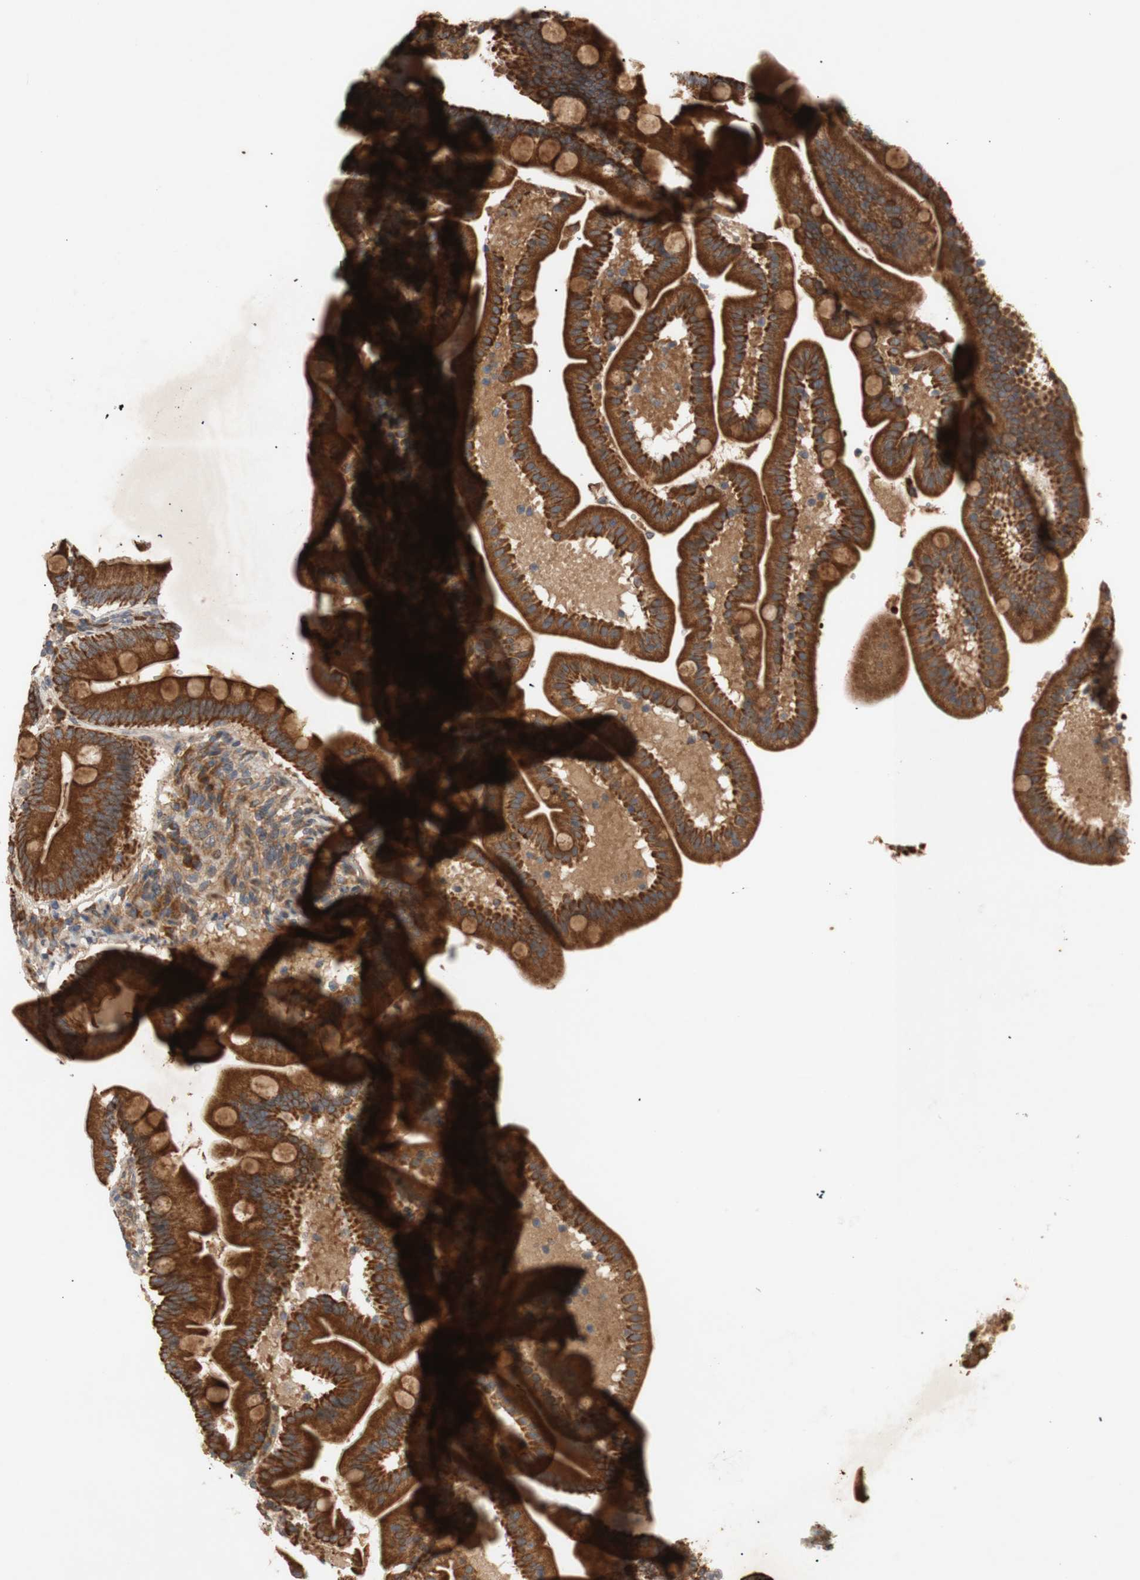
{"staining": {"intensity": "strong", "quantity": ">75%", "location": "cytoplasmic/membranous"}, "tissue": "duodenum", "cell_type": "Glandular cells", "image_type": "normal", "snomed": [{"axis": "morphology", "description": "Normal tissue, NOS"}, {"axis": "topography", "description": "Duodenum"}], "caption": "The histopathology image reveals a brown stain indicating the presence of a protein in the cytoplasmic/membranous of glandular cells in duodenum.", "gene": "PKN1", "patient": {"sex": "male", "age": 54}}